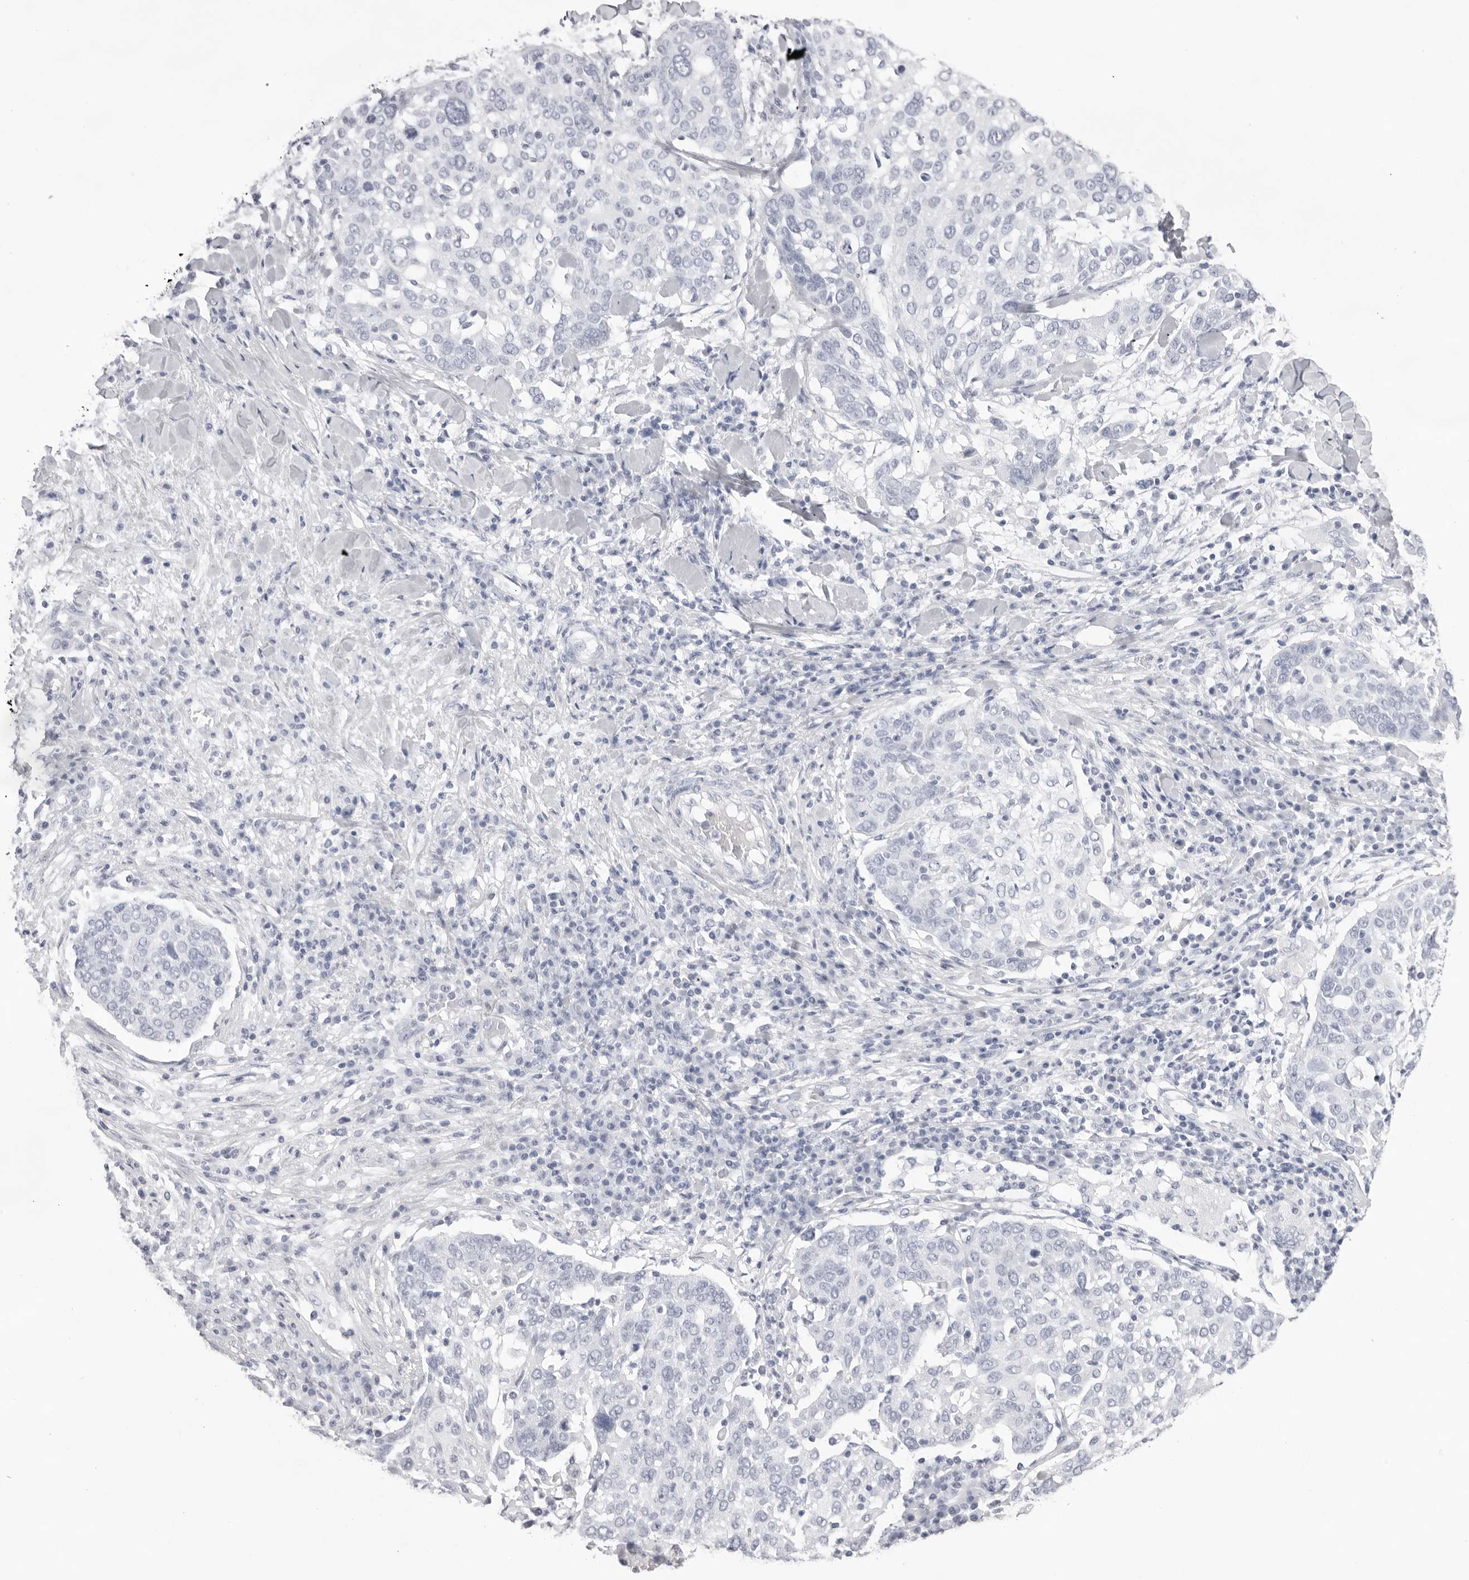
{"staining": {"intensity": "negative", "quantity": "none", "location": "none"}, "tissue": "lung cancer", "cell_type": "Tumor cells", "image_type": "cancer", "snomed": [{"axis": "morphology", "description": "Squamous cell carcinoma, NOS"}, {"axis": "topography", "description": "Lung"}], "caption": "Tumor cells show no significant staining in lung cancer (squamous cell carcinoma). Nuclei are stained in blue.", "gene": "TMOD4", "patient": {"sex": "male", "age": 65}}